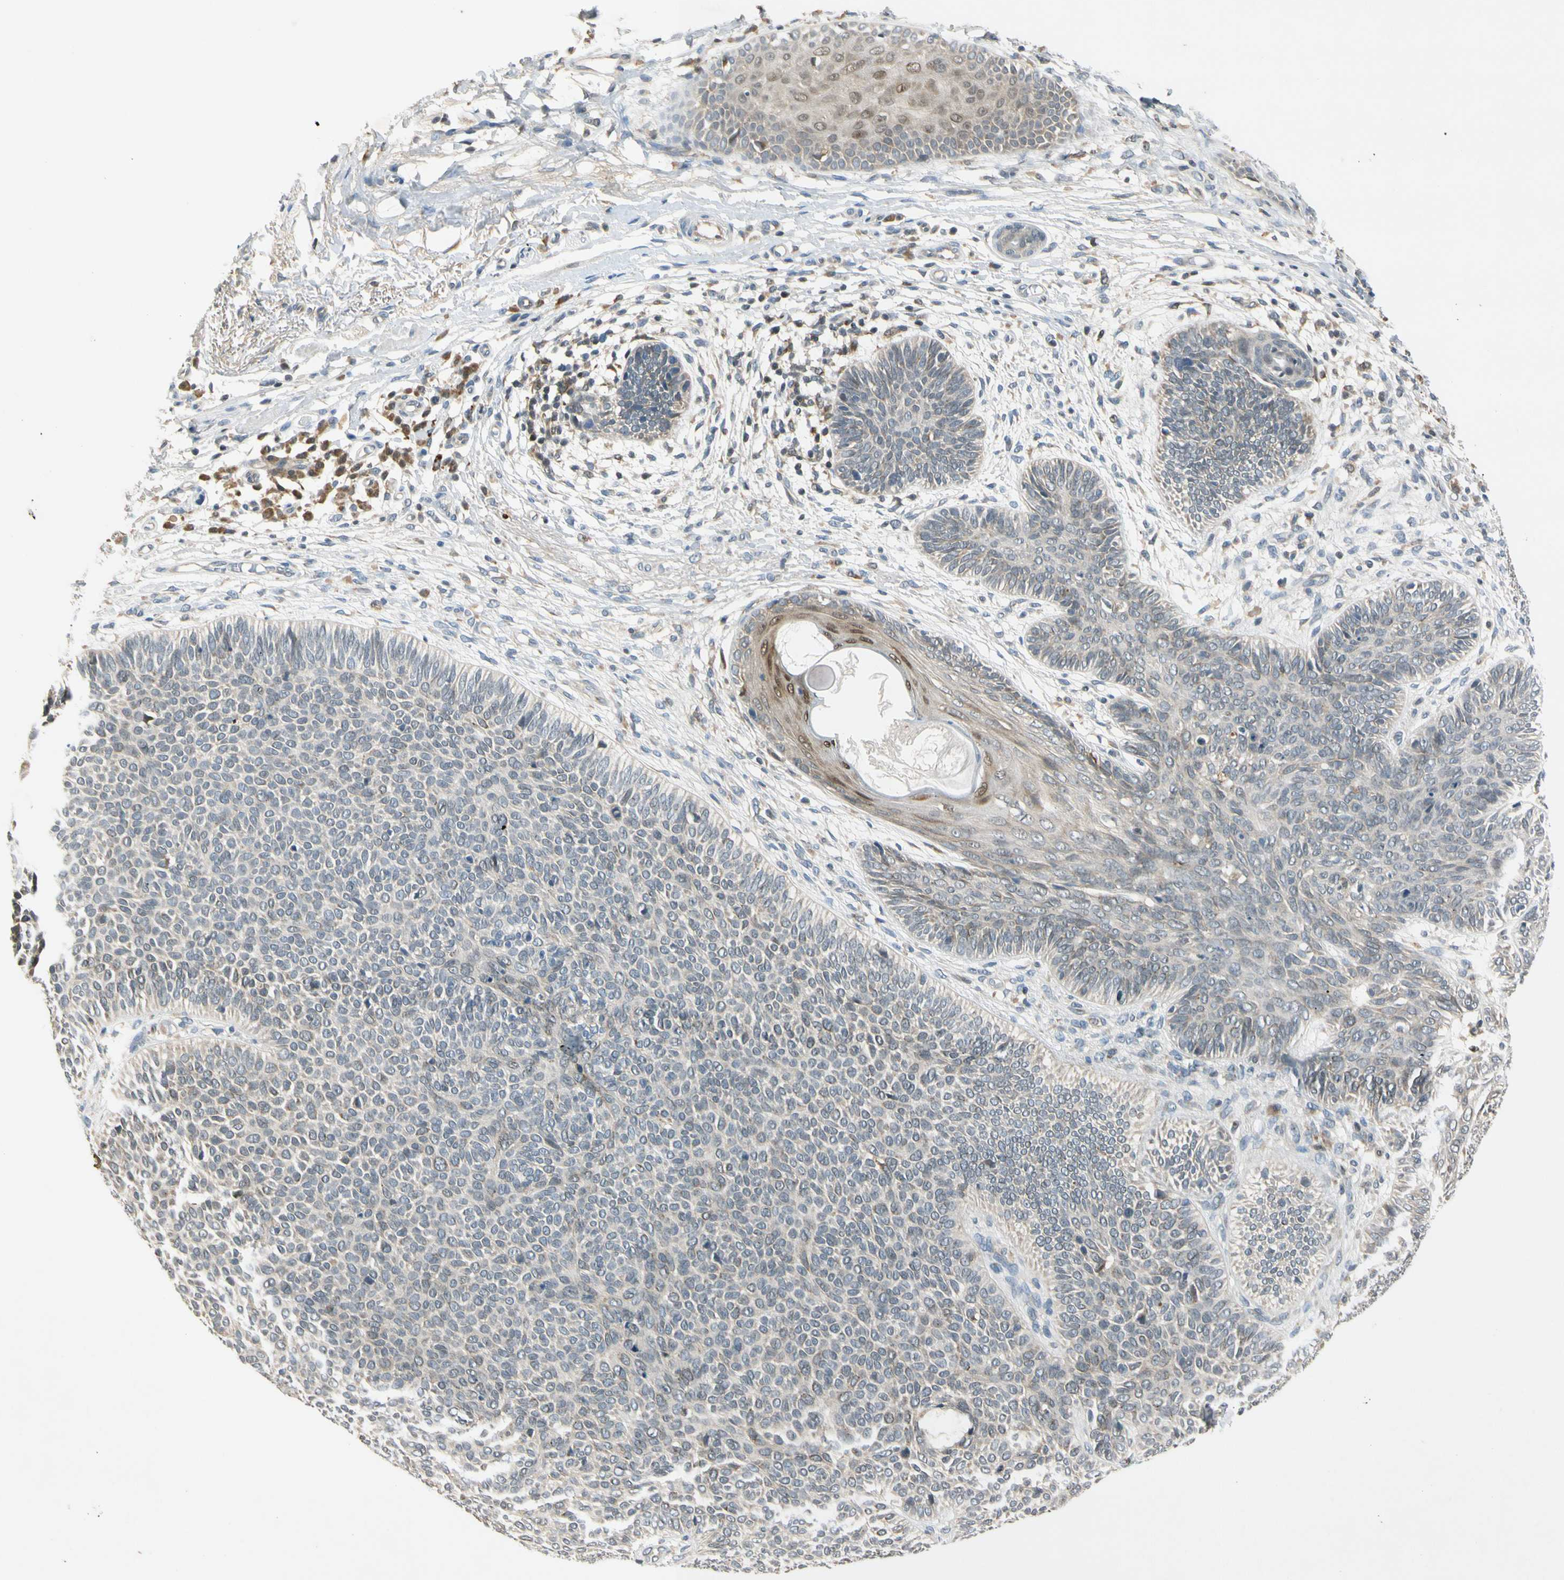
{"staining": {"intensity": "negative", "quantity": "none", "location": "none"}, "tissue": "skin cancer", "cell_type": "Tumor cells", "image_type": "cancer", "snomed": [{"axis": "morphology", "description": "Normal tissue, NOS"}, {"axis": "morphology", "description": "Basal cell carcinoma"}, {"axis": "topography", "description": "Skin"}], "caption": "IHC photomicrograph of skin cancer (basal cell carcinoma) stained for a protein (brown), which demonstrates no staining in tumor cells.", "gene": "RPS6KB2", "patient": {"sex": "male", "age": 52}}